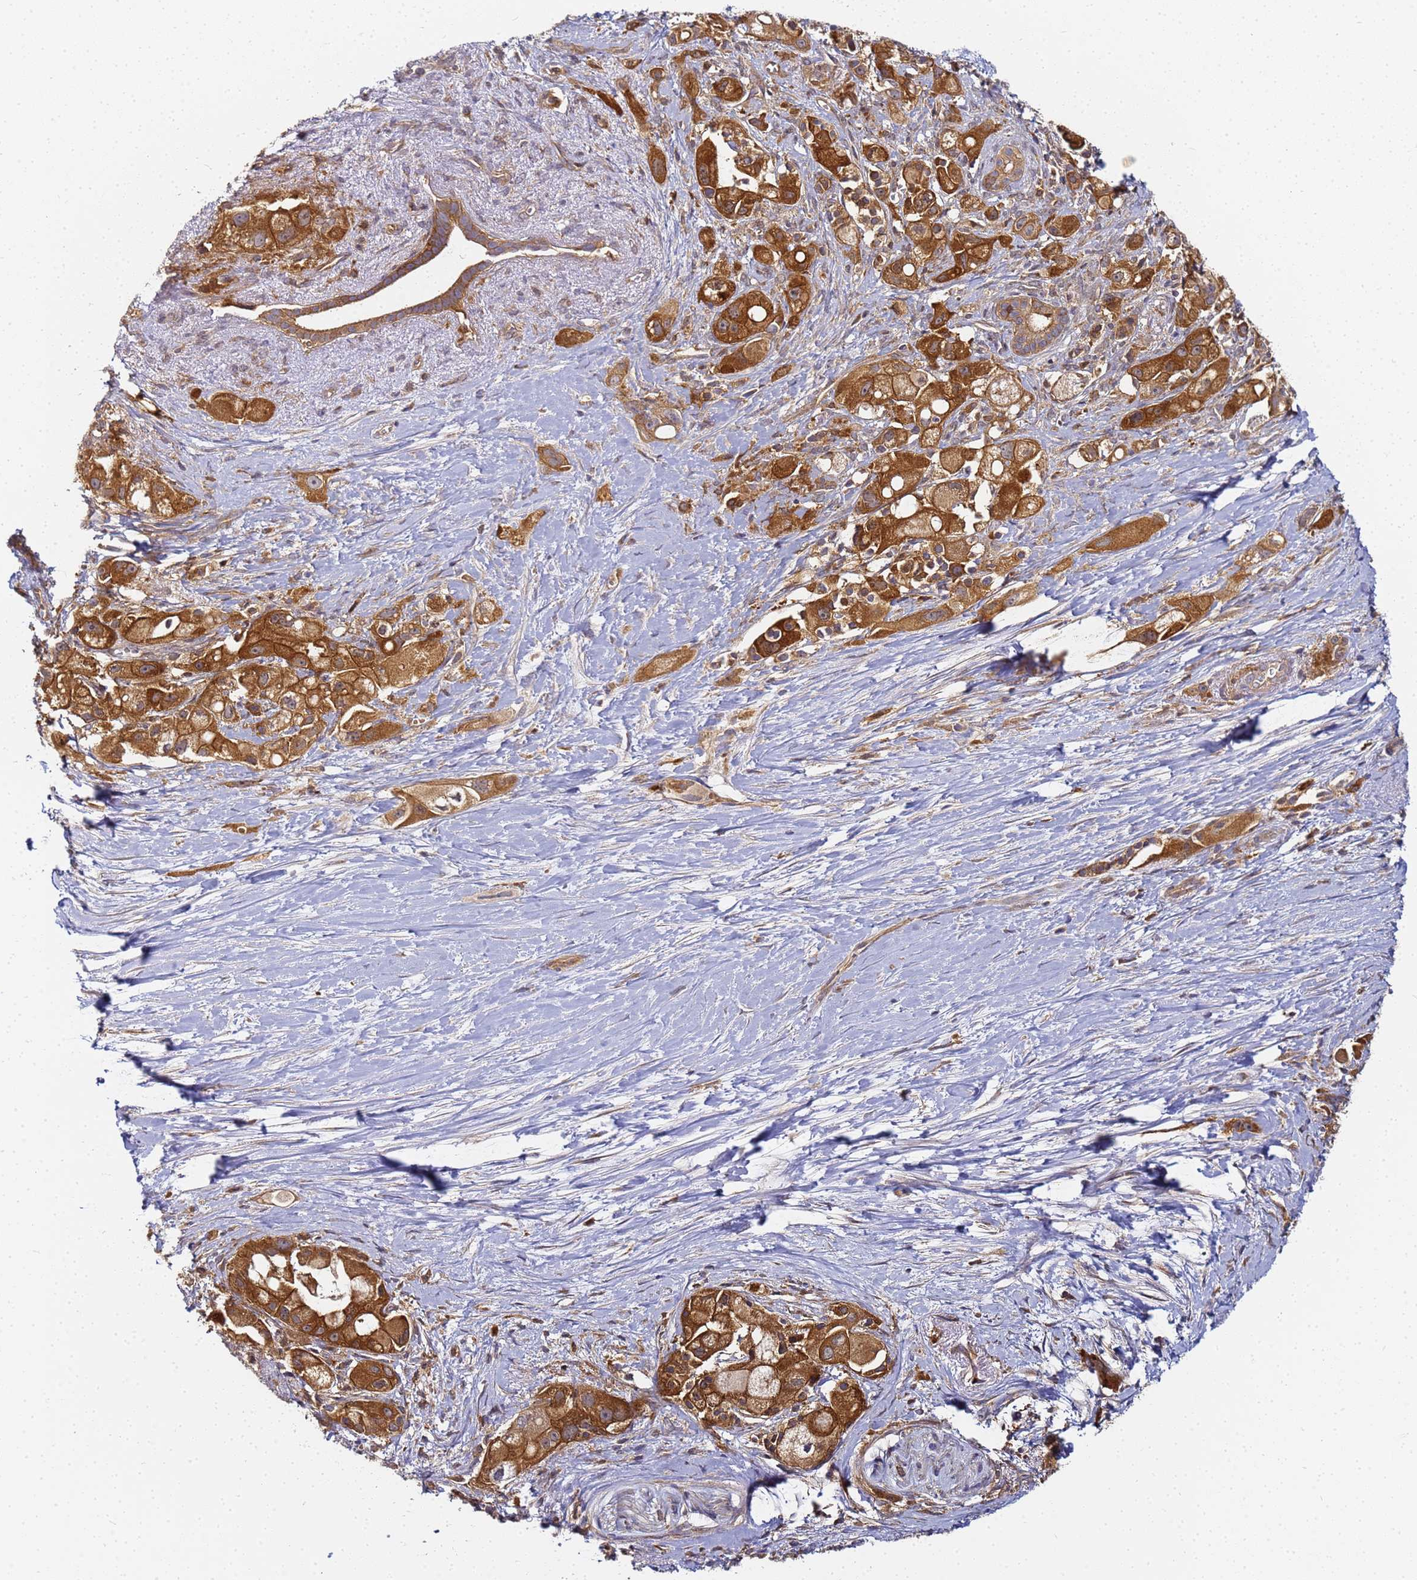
{"staining": {"intensity": "strong", "quantity": ">75%", "location": "cytoplasmic/membranous"}, "tissue": "pancreatic cancer", "cell_type": "Tumor cells", "image_type": "cancer", "snomed": [{"axis": "morphology", "description": "Adenocarcinoma, NOS"}, {"axis": "topography", "description": "Pancreas"}], "caption": "Pancreatic adenocarcinoma stained with a protein marker displays strong staining in tumor cells.", "gene": "CHM", "patient": {"sex": "male", "age": 68}}